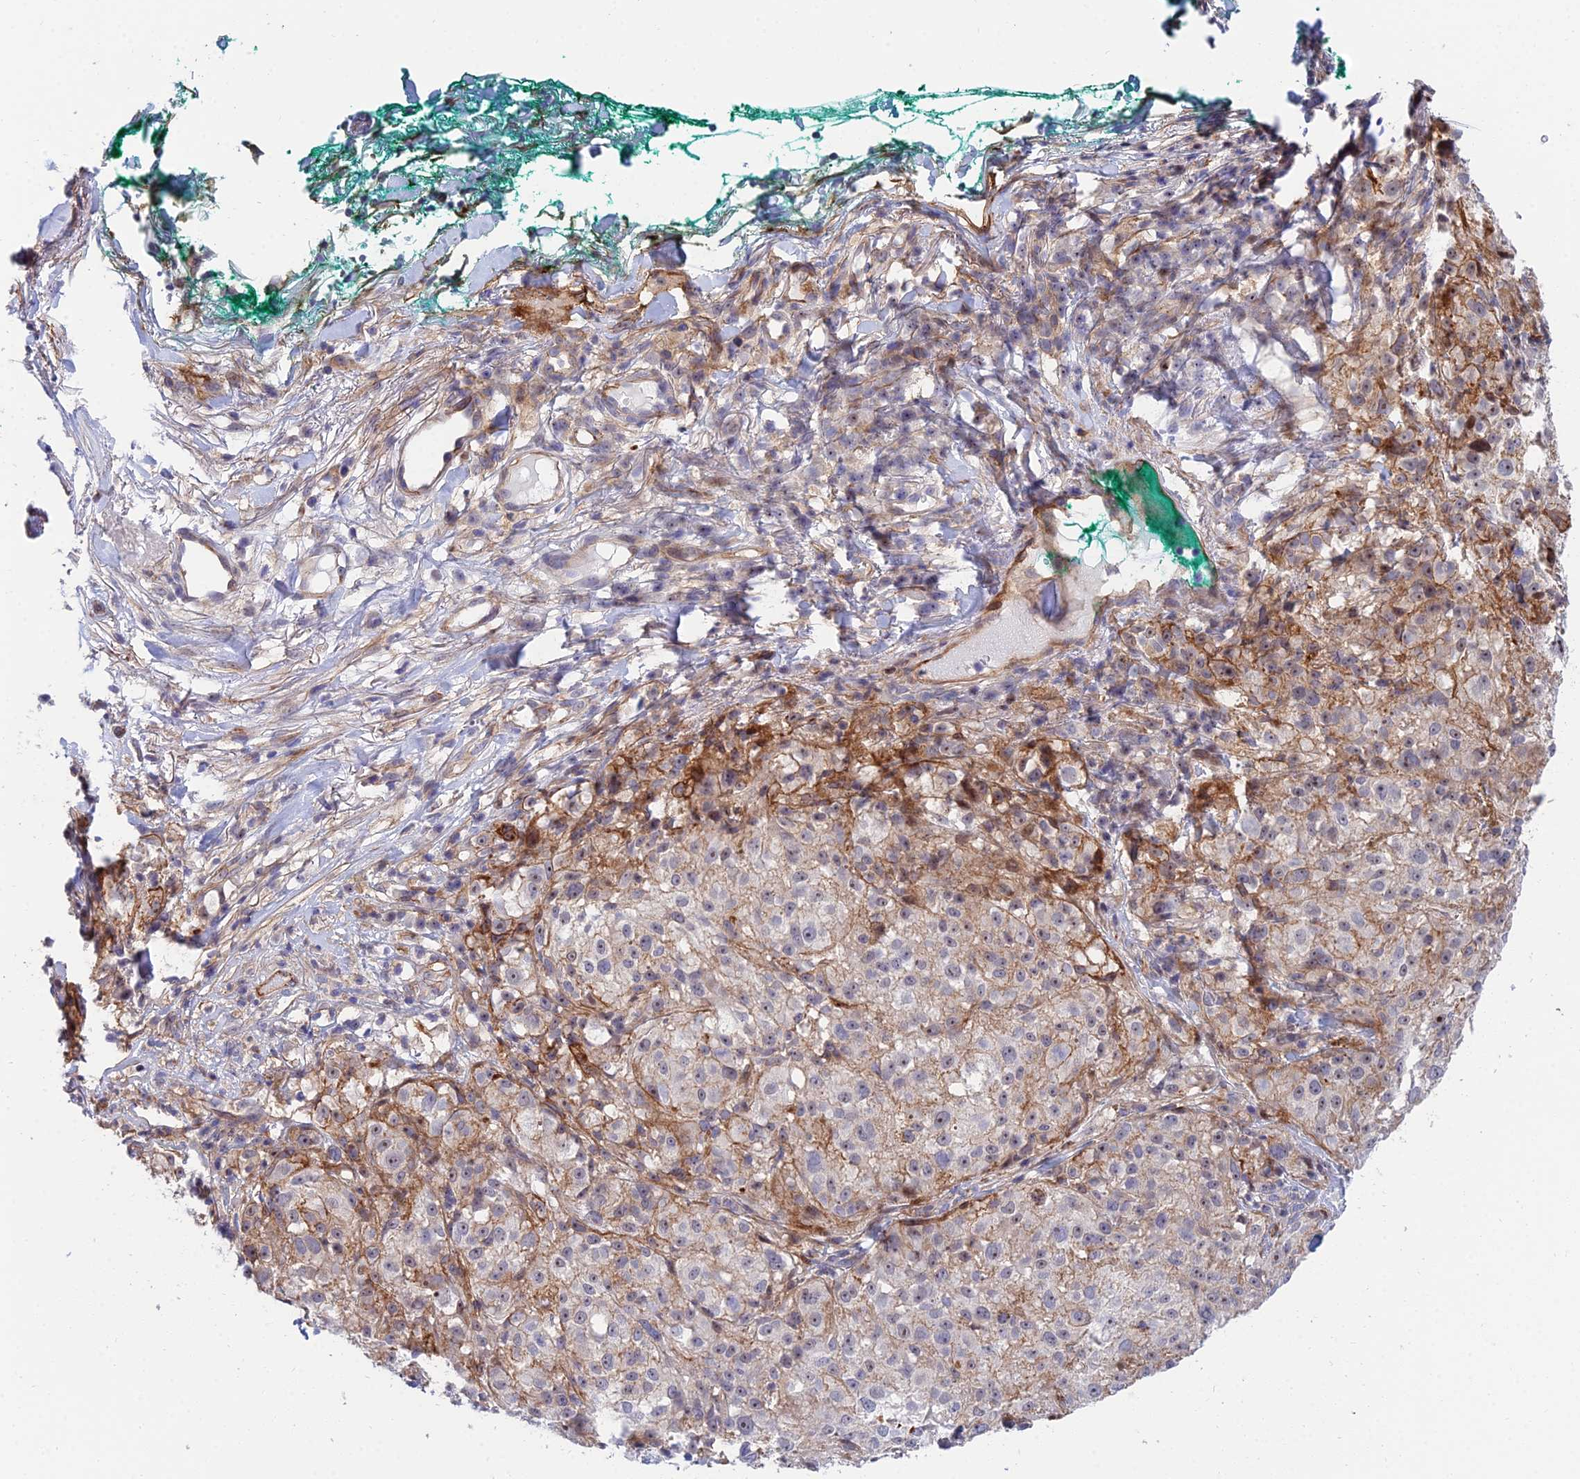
{"staining": {"intensity": "moderate", "quantity": "<25%", "location": "cytoplasmic/membranous"}, "tissue": "melanoma", "cell_type": "Tumor cells", "image_type": "cancer", "snomed": [{"axis": "morphology", "description": "Necrosis, NOS"}, {"axis": "morphology", "description": "Malignant melanoma, NOS"}, {"axis": "topography", "description": "Skin"}], "caption": "Protein expression by IHC demonstrates moderate cytoplasmic/membranous staining in about <25% of tumor cells in malignant melanoma.", "gene": "TRIM43B", "patient": {"sex": "female", "age": 87}}